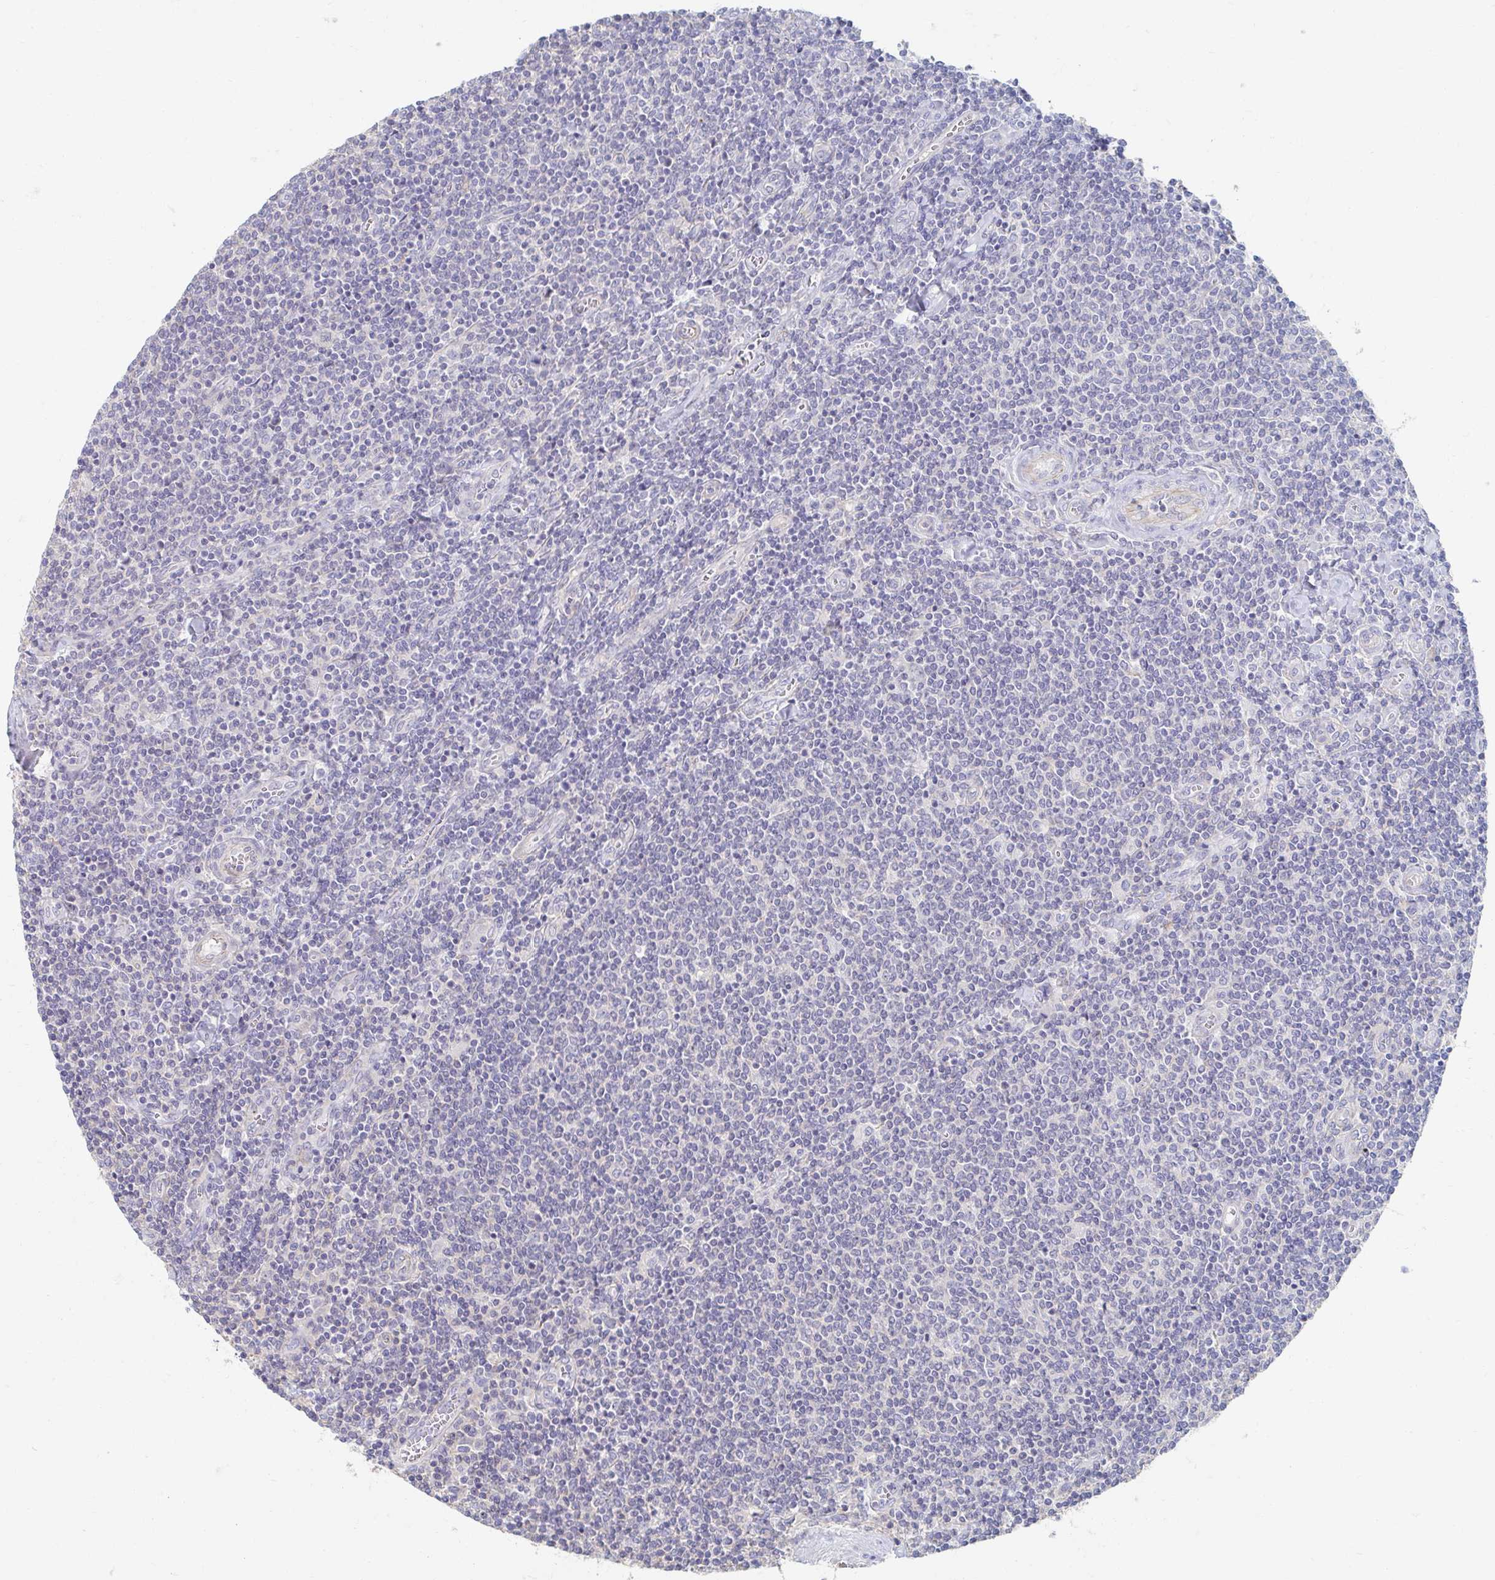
{"staining": {"intensity": "negative", "quantity": "none", "location": "none"}, "tissue": "lymphoma", "cell_type": "Tumor cells", "image_type": "cancer", "snomed": [{"axis": "morphology", "description": "Malignant lymphoma, non-Hodgkin's type, Low grade"}, {"axis": "topography", "description": "Lymph node"}], "caption": "Tumor cells show no significant protein positivity in lymphoma. (DAB IHC with hematoxylin counter stain).", "gene": "MYLK2", "patient": {"sex": "male", "age": 52}}